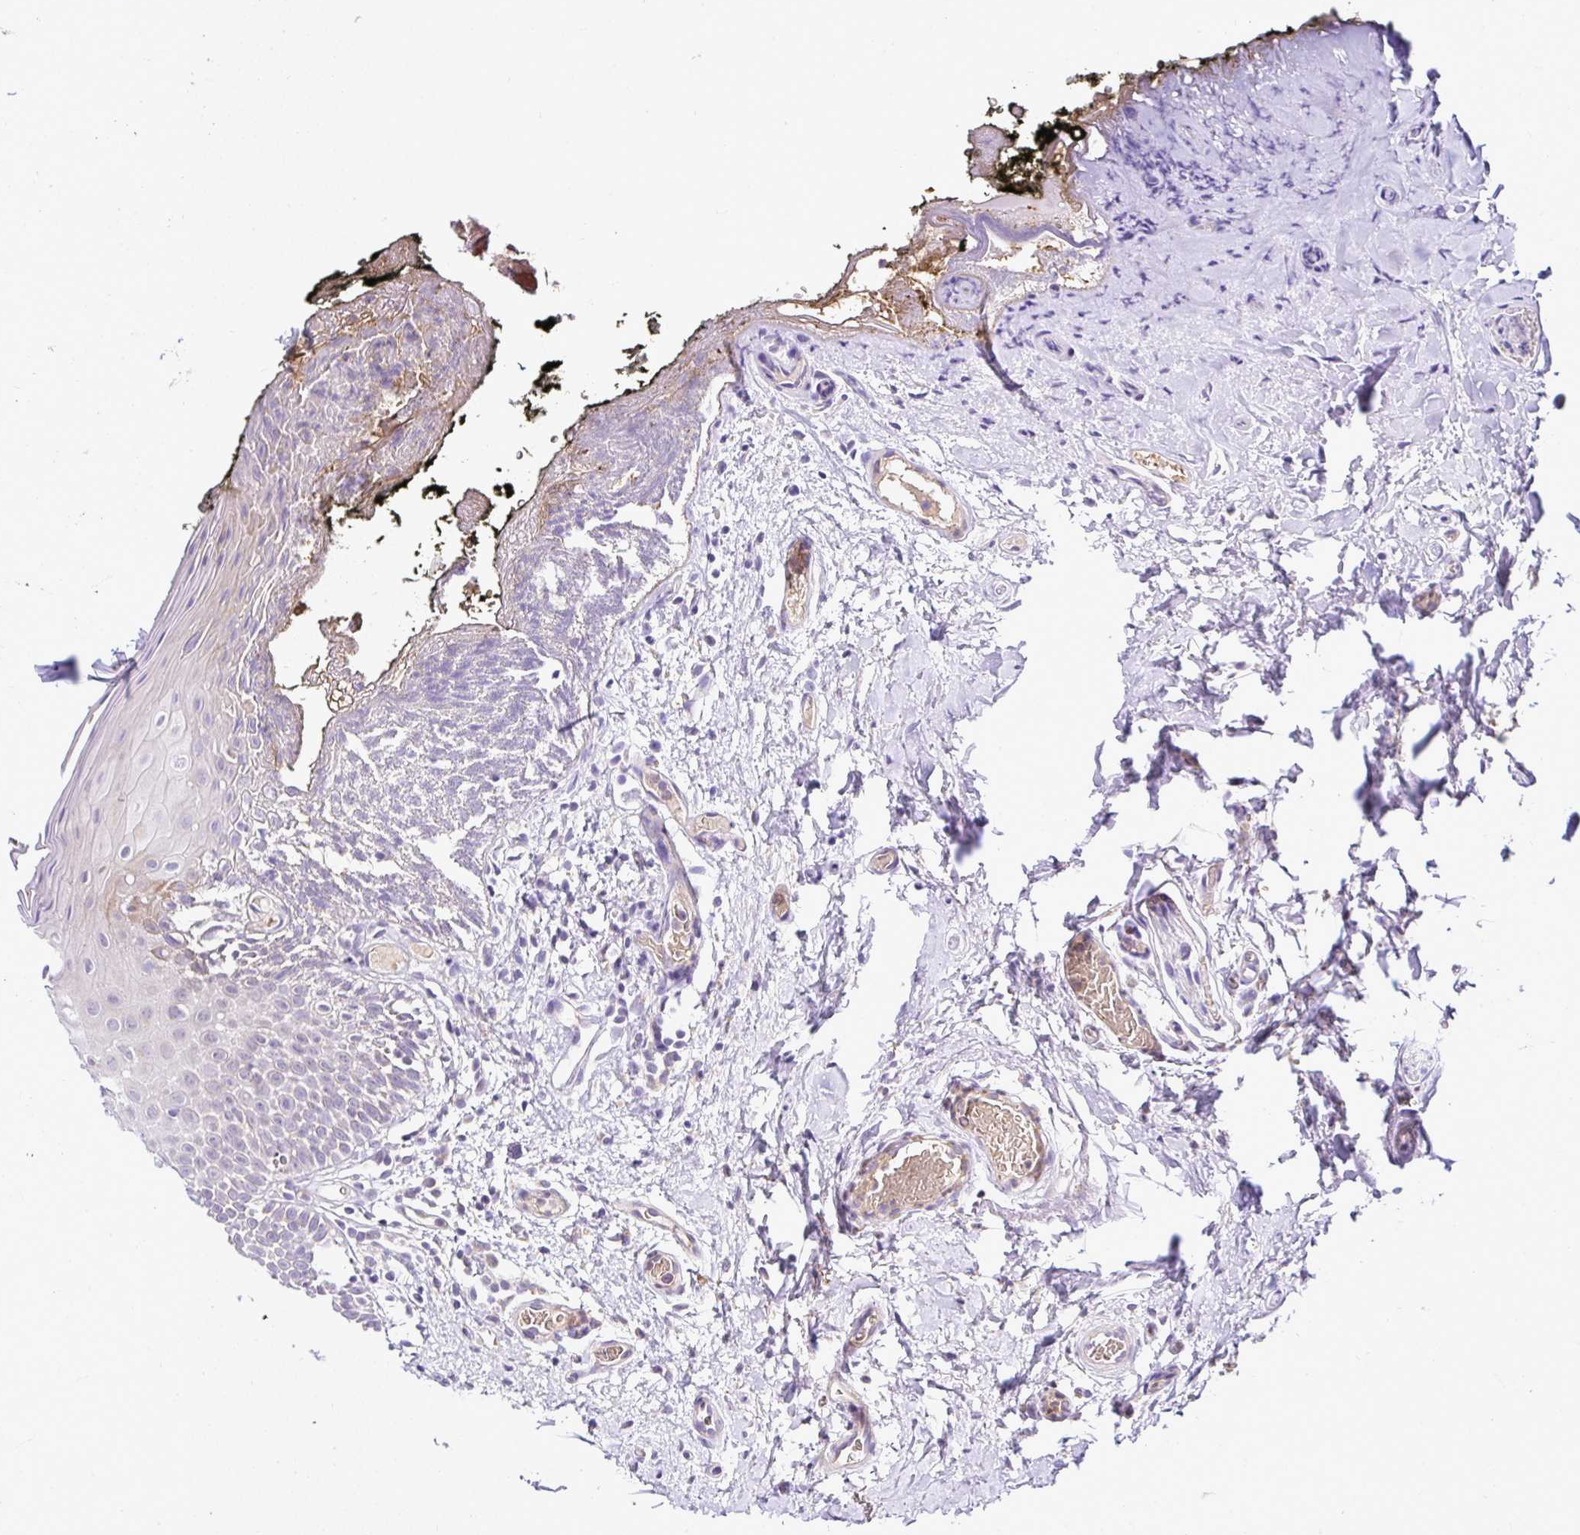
{"staining": {"intensity": "moderate", "quantity": "<25%", "location": "cytoplasmic/membranous"}, "tissue": "oral mucosa", "cell_type": "Squamous epithelial cells", "image_type": "normal", "snomed": [{"axis": "morphology", "description": "Normal tissue, NOS"}, {"axis": "morphology", "description": "Squamous cell carcinoma, NOS"}, {"axis": "topography", "description": "Oral tissue"}, {"axis": "topography", "description": "Tounge, NOS"}, {"axis": "topography", "description": "Head-Neck"}], "caption": "This photomicrograph reveals immunohistochemistry (IHC) staining of normal human oral mucosa, with low moderate cytoplasmic/membranous expression in approximately <25% of squamous epithelial cells.", "gene": "DEPDC5", "patient": {"sex": "male", "age": 76}}